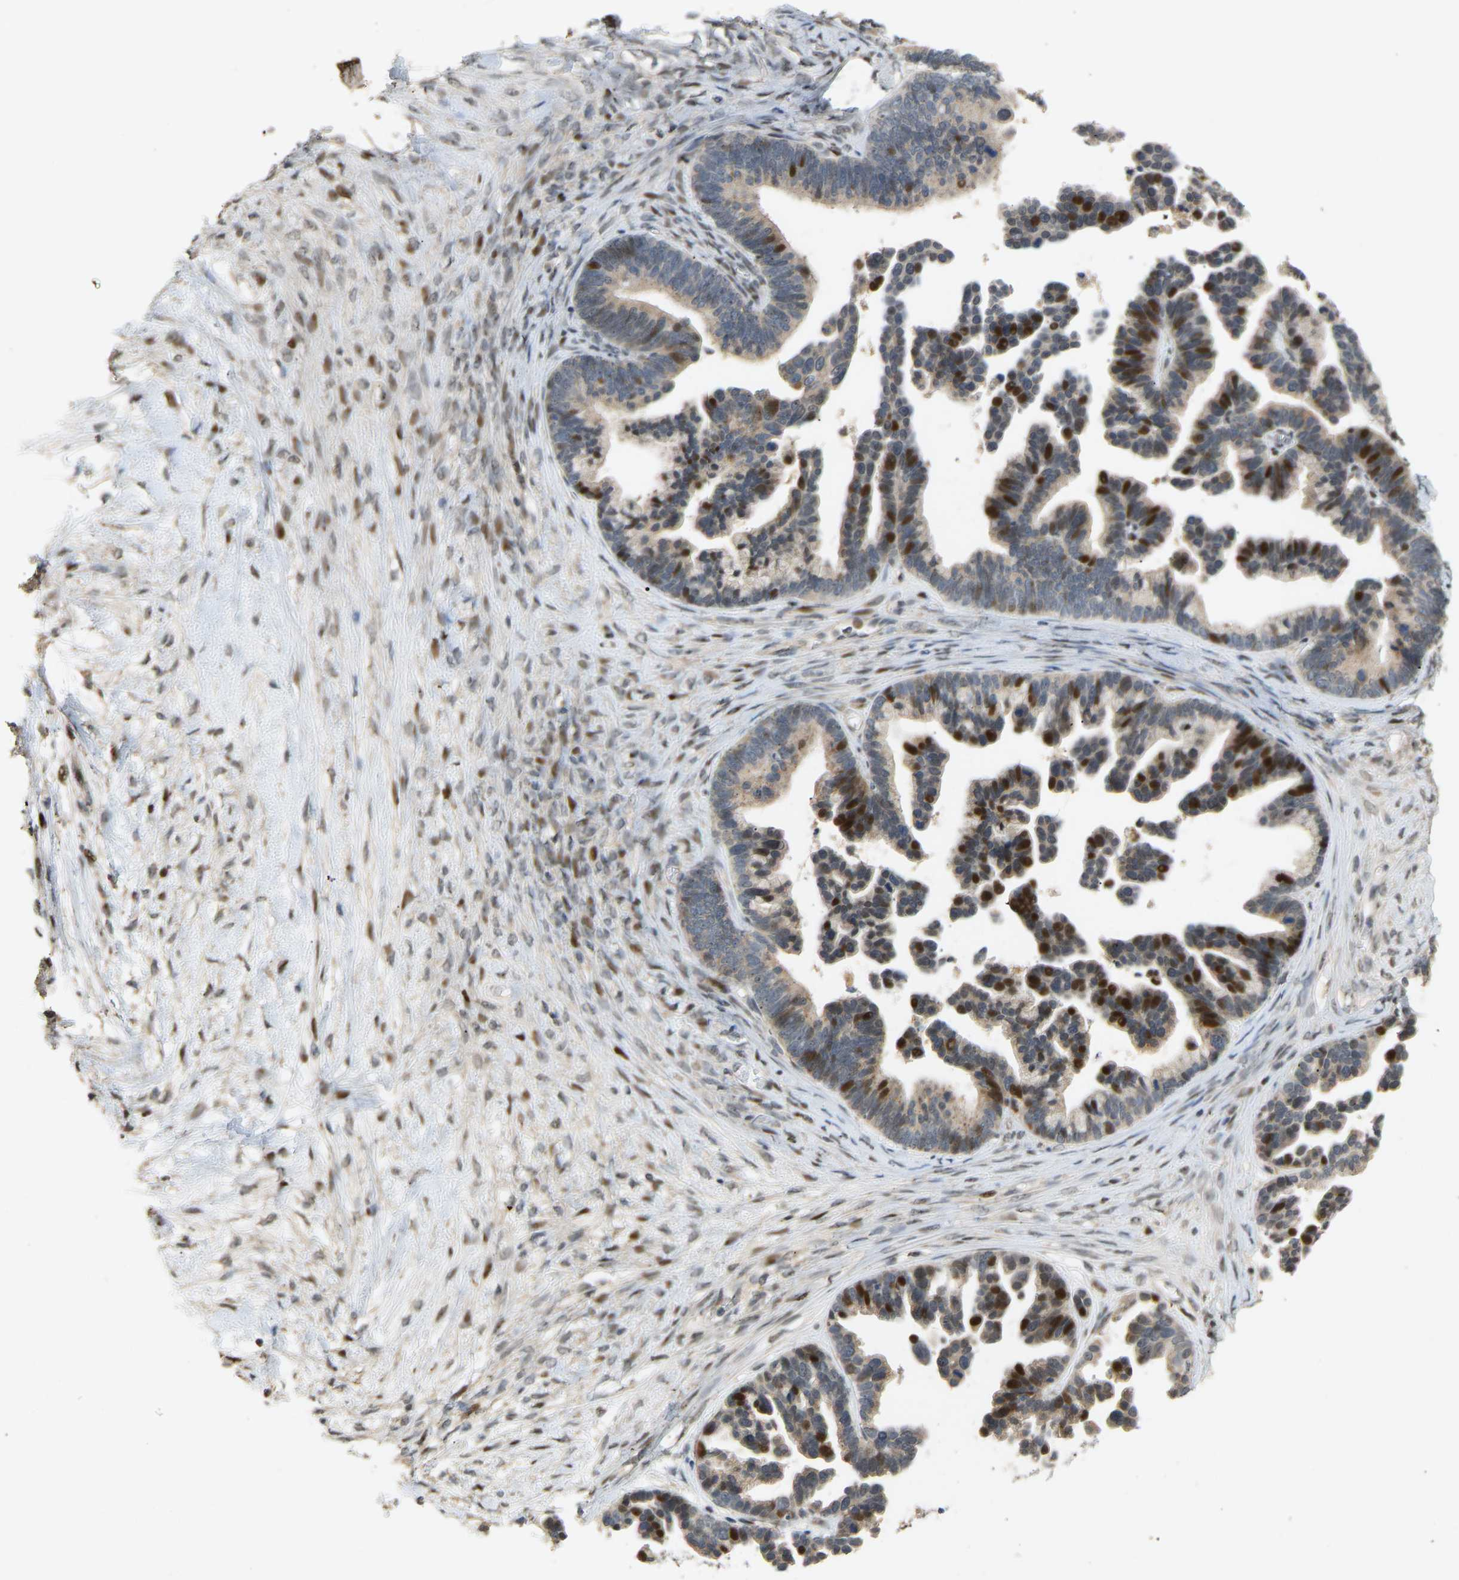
{"staining": {"intensity": "moderate", "quantity": "25%-75%", "location": "nuclear"}, "tissue": "ovarian cancer", "cell_type": "Tumor cells", "image_type": "cancer", "snomed": [{"axis": "morphology", "description": "Cystadenocarcinoma, serous, NOS"}, {"axis": "topography", "description": "Ovary"}], "caption": "The immunohistochemical stain shows moderate nuclear staining in tumor cells of ovarian cancer (serous cystadenocarcinoma) tissue.", "gene": "PTPN4", "patient": {"sex": "female", "age": 56}}